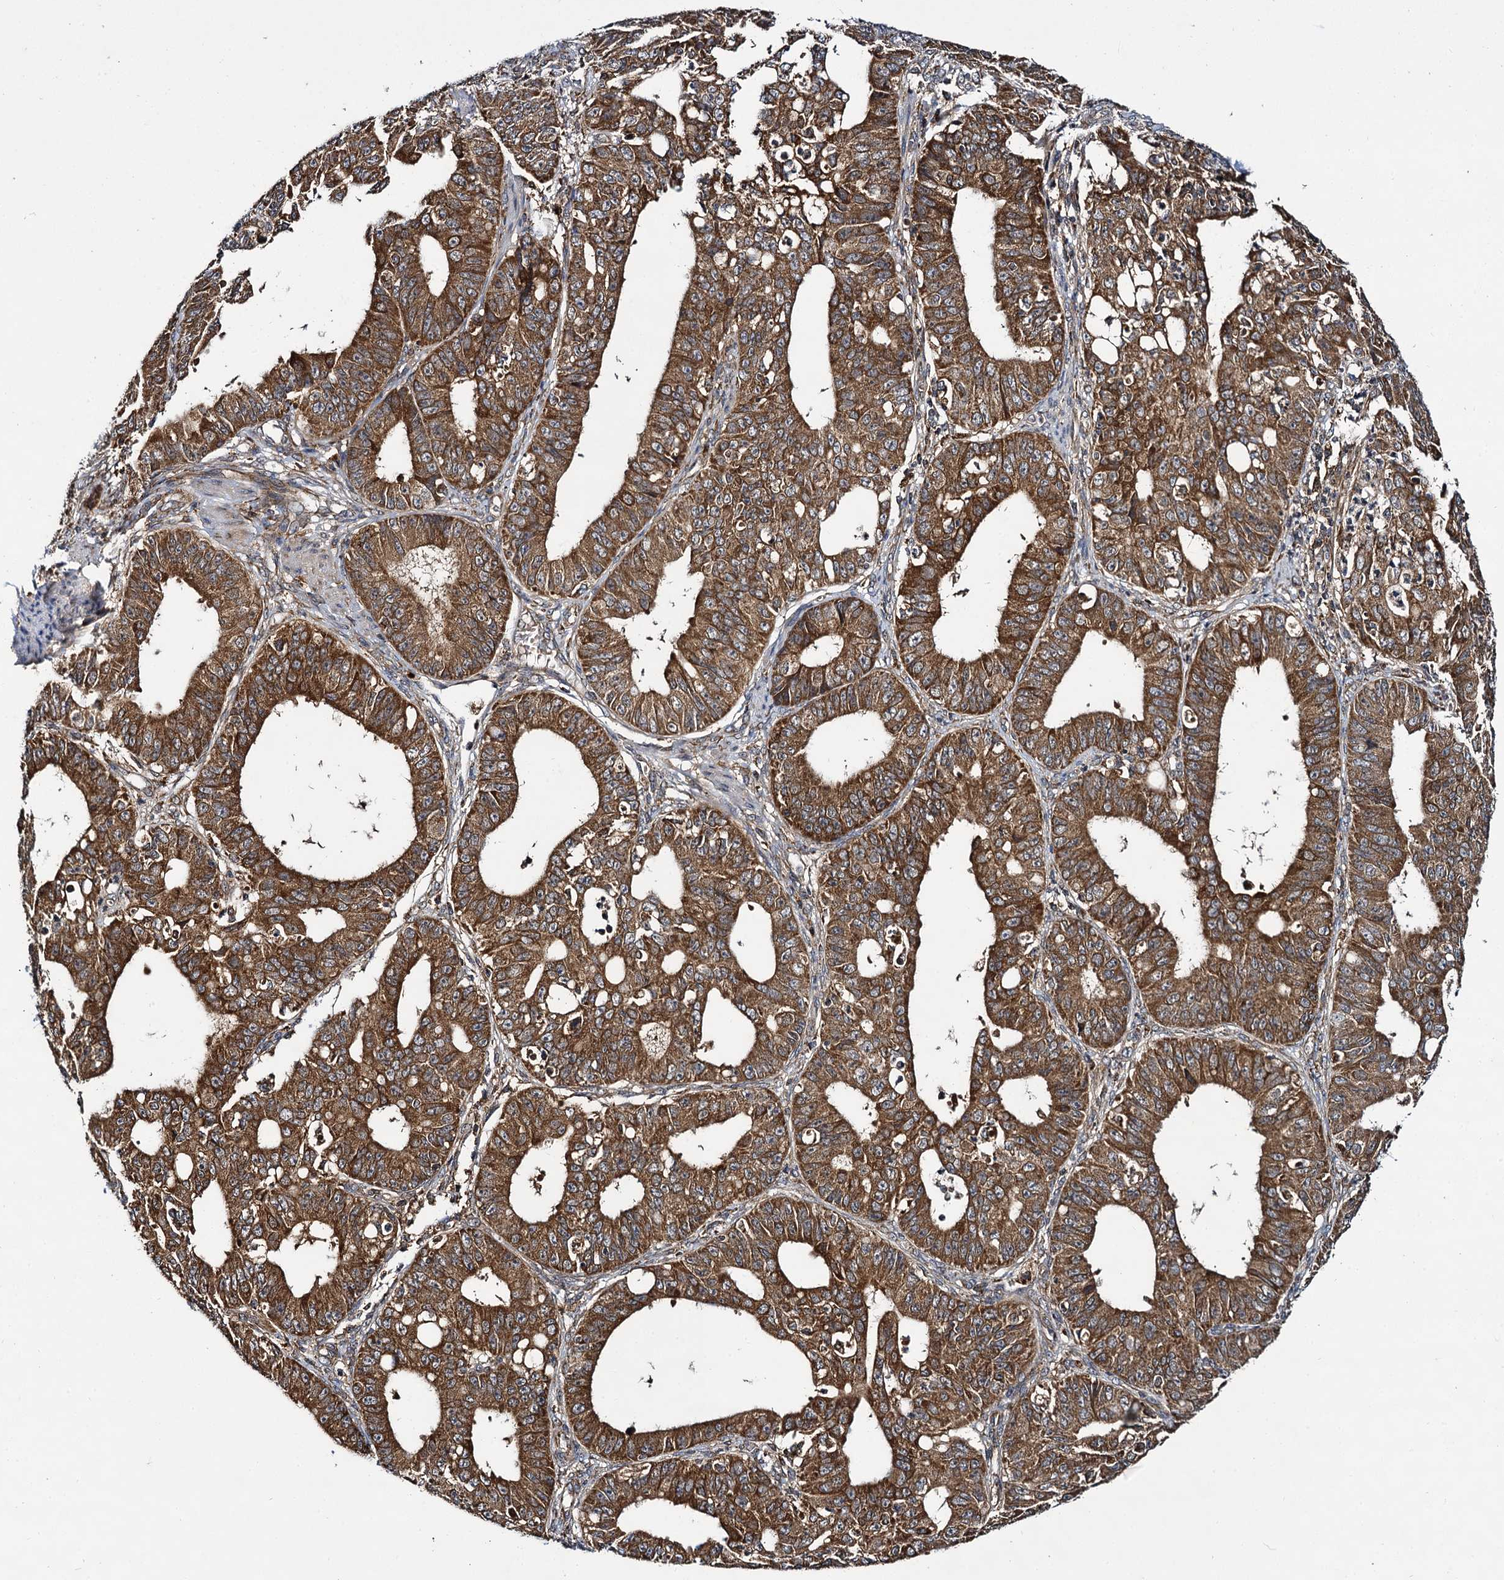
{"staining": {"intensity": "strong", "quantity": ">75%", "location": "cytoplasmic/membranous"}, "tissue": "ovarian cancer", "cell_type": "Tumor cells", "image_type": "cancer", "snomed": [{"axis": "morphology", "description": "Carcinoma, endometroid"}, {"axis": "topography", "description": "Appendix"}, {"axis": "topography", "description": "Ovary"}], "caption": "IHC micrograph of human ovarian cancer (endometroid carcinoma) stained for a protein (brown), which demonstrates high levels of strong cytoplasmic/membranous expression in approximately >75% of tumor cells.", "gene": "UFM1", "patient": {"sex": "female", "age": 42}}